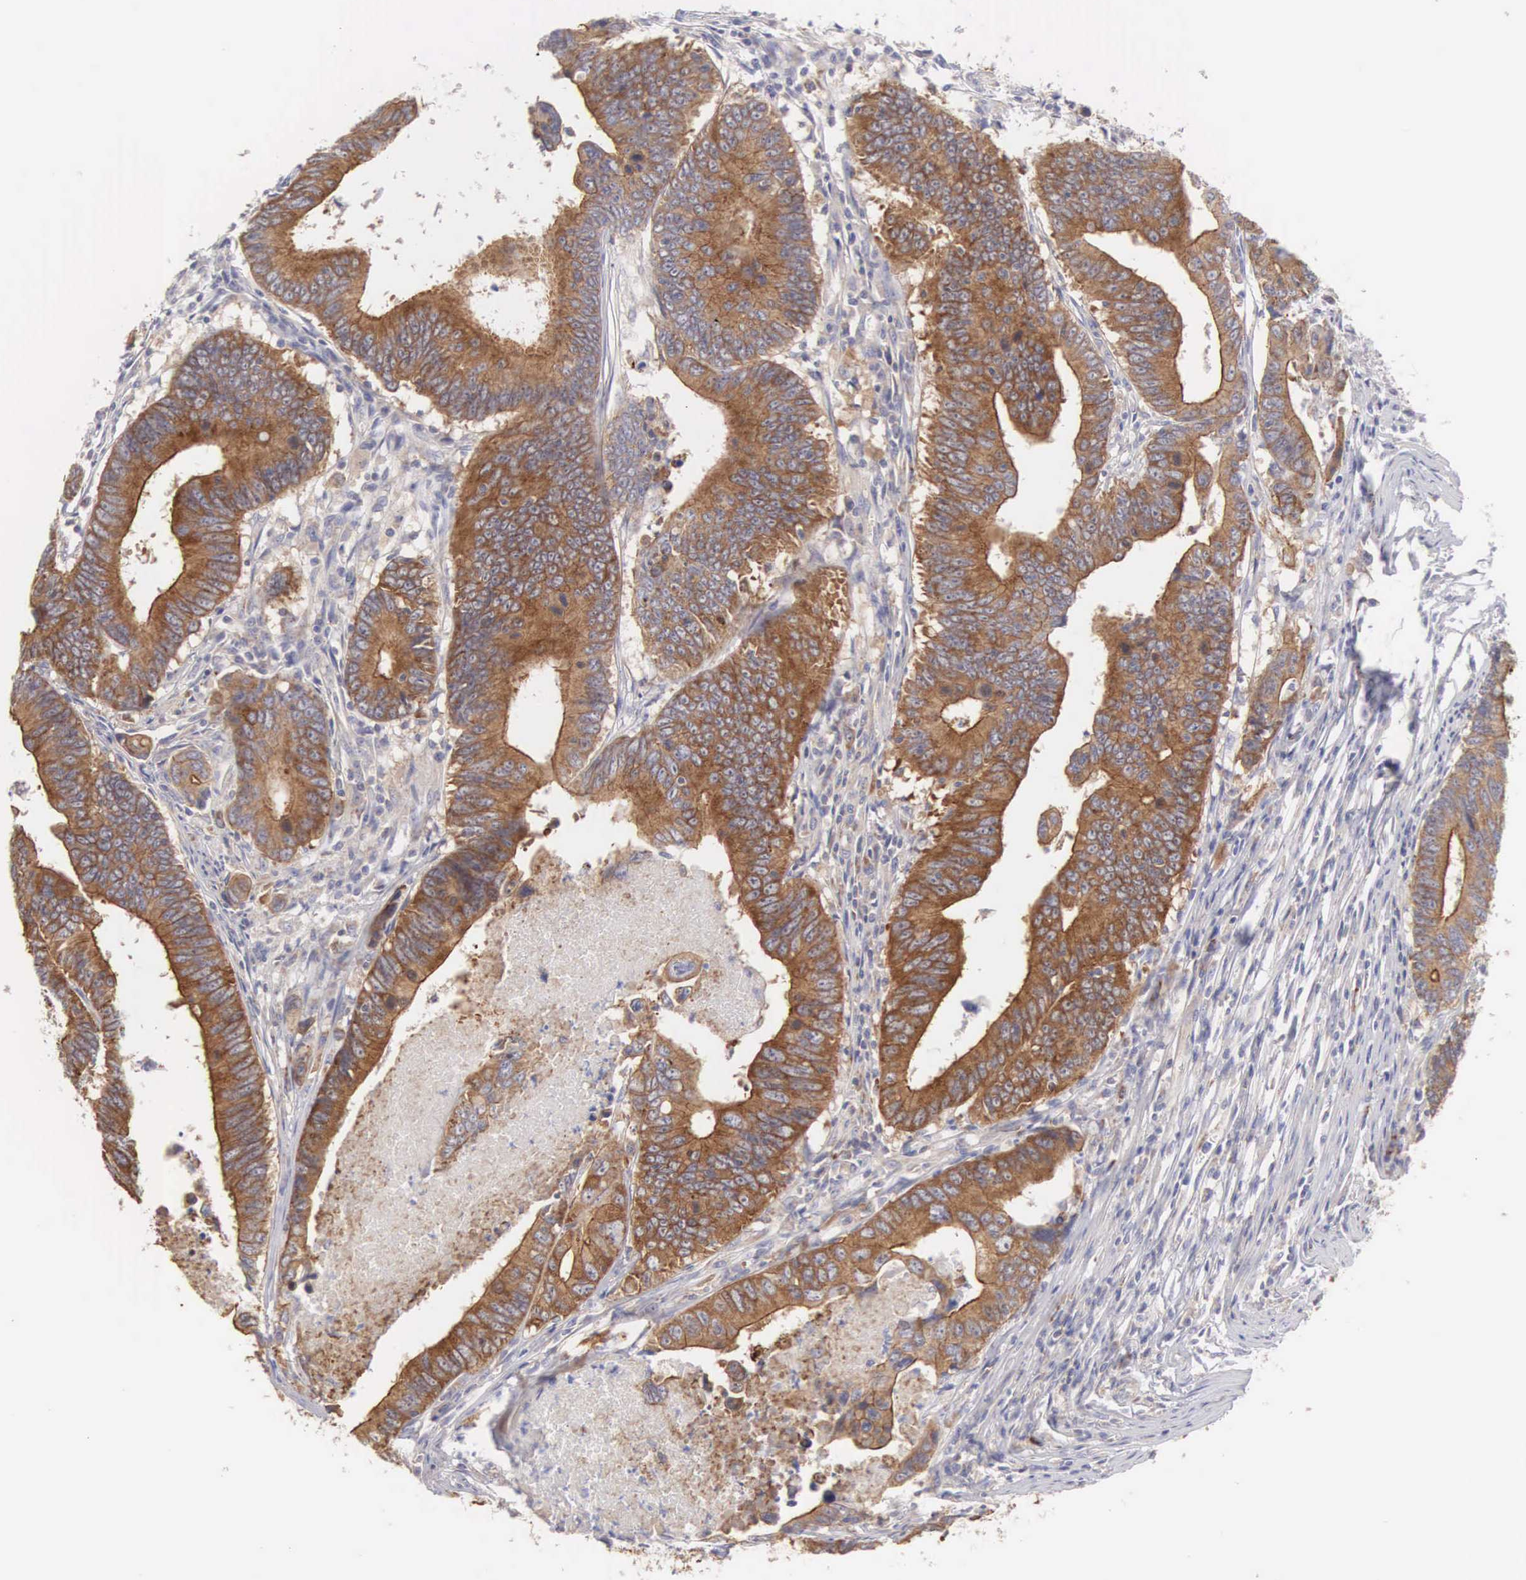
{"staining": {"intensity": "strong", "quantity": ">75%", "location": "cytoplasmic/membranous"}, "tissue": "colorectal cancer", "cell_type": "Tumor cells", "image_type": "cancer", "snomed": [{"axis": "morphology", "description": "Adenocarcinoma, NOS"}, {"axis": "topography", "description": "Colon"}], "caption": "This histopathology image demonstrates immunohistochemistry (IHC) staining of human colorectal adenocarcinoma, with high strong cytoplasmic/membranous expression in about >75% of tumor cells.", "gene": "TXLNG", "patient": {"sex": "female", "age": 78}}